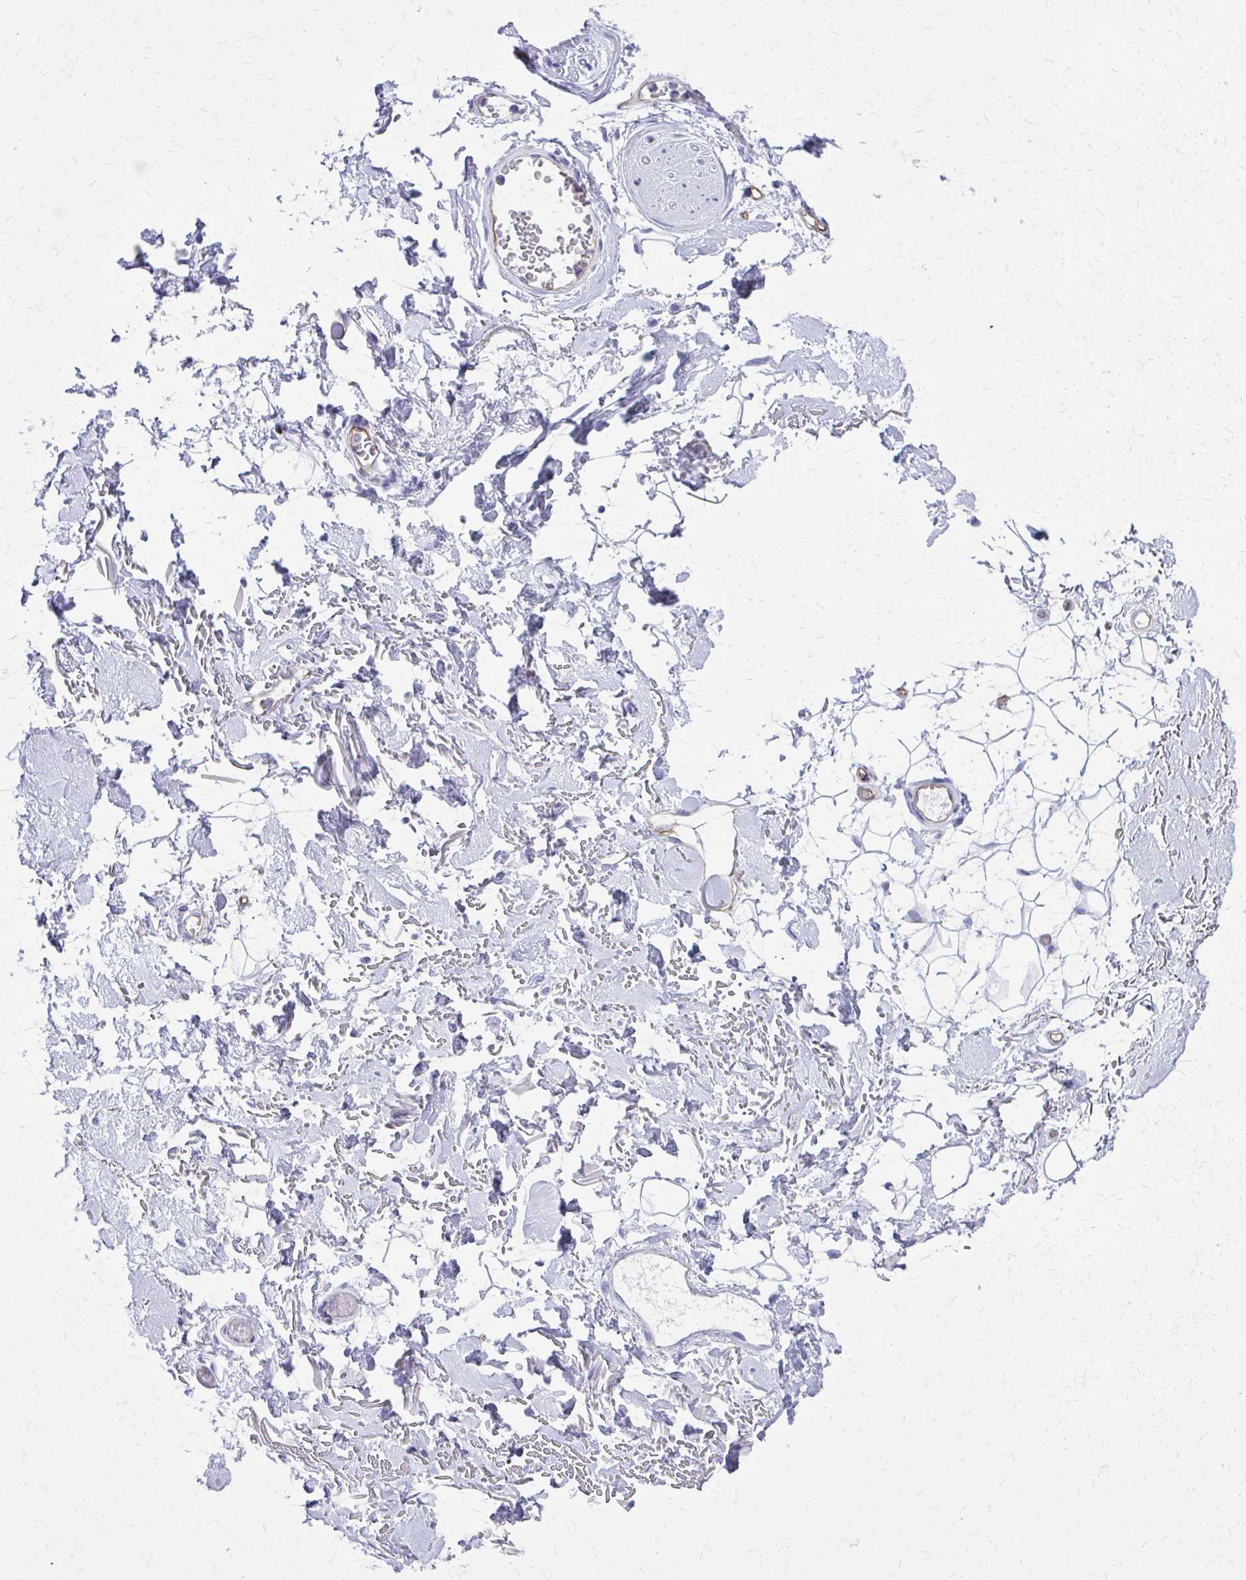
{"staining": {"intensity": "negative", "quantity": "none", "location": "none"}, "tissue": "adipose tissue", "cell_type": "Adipocytes", "image_type": "normal", "snomed": [{"axis": "morphology", "description": "Normal tissue, NOS"}, {"axis": "topography", "description": "Anal"}, {"axis": "topography", "description": "Peripheral nerve tissue"}], "caption": "Adipose tissue was stained to show a protein in brown. There is no significant expression in adipocytes. Brightfield microscopy of immunohistochemistry (IHC) stained with DAB (3,3'-diaminobenzidine) (brown) and hematoxylin (blue), captured at high magnification.", "gene": "TPSG1", "patient": {"sex": "male", "age": 78}}